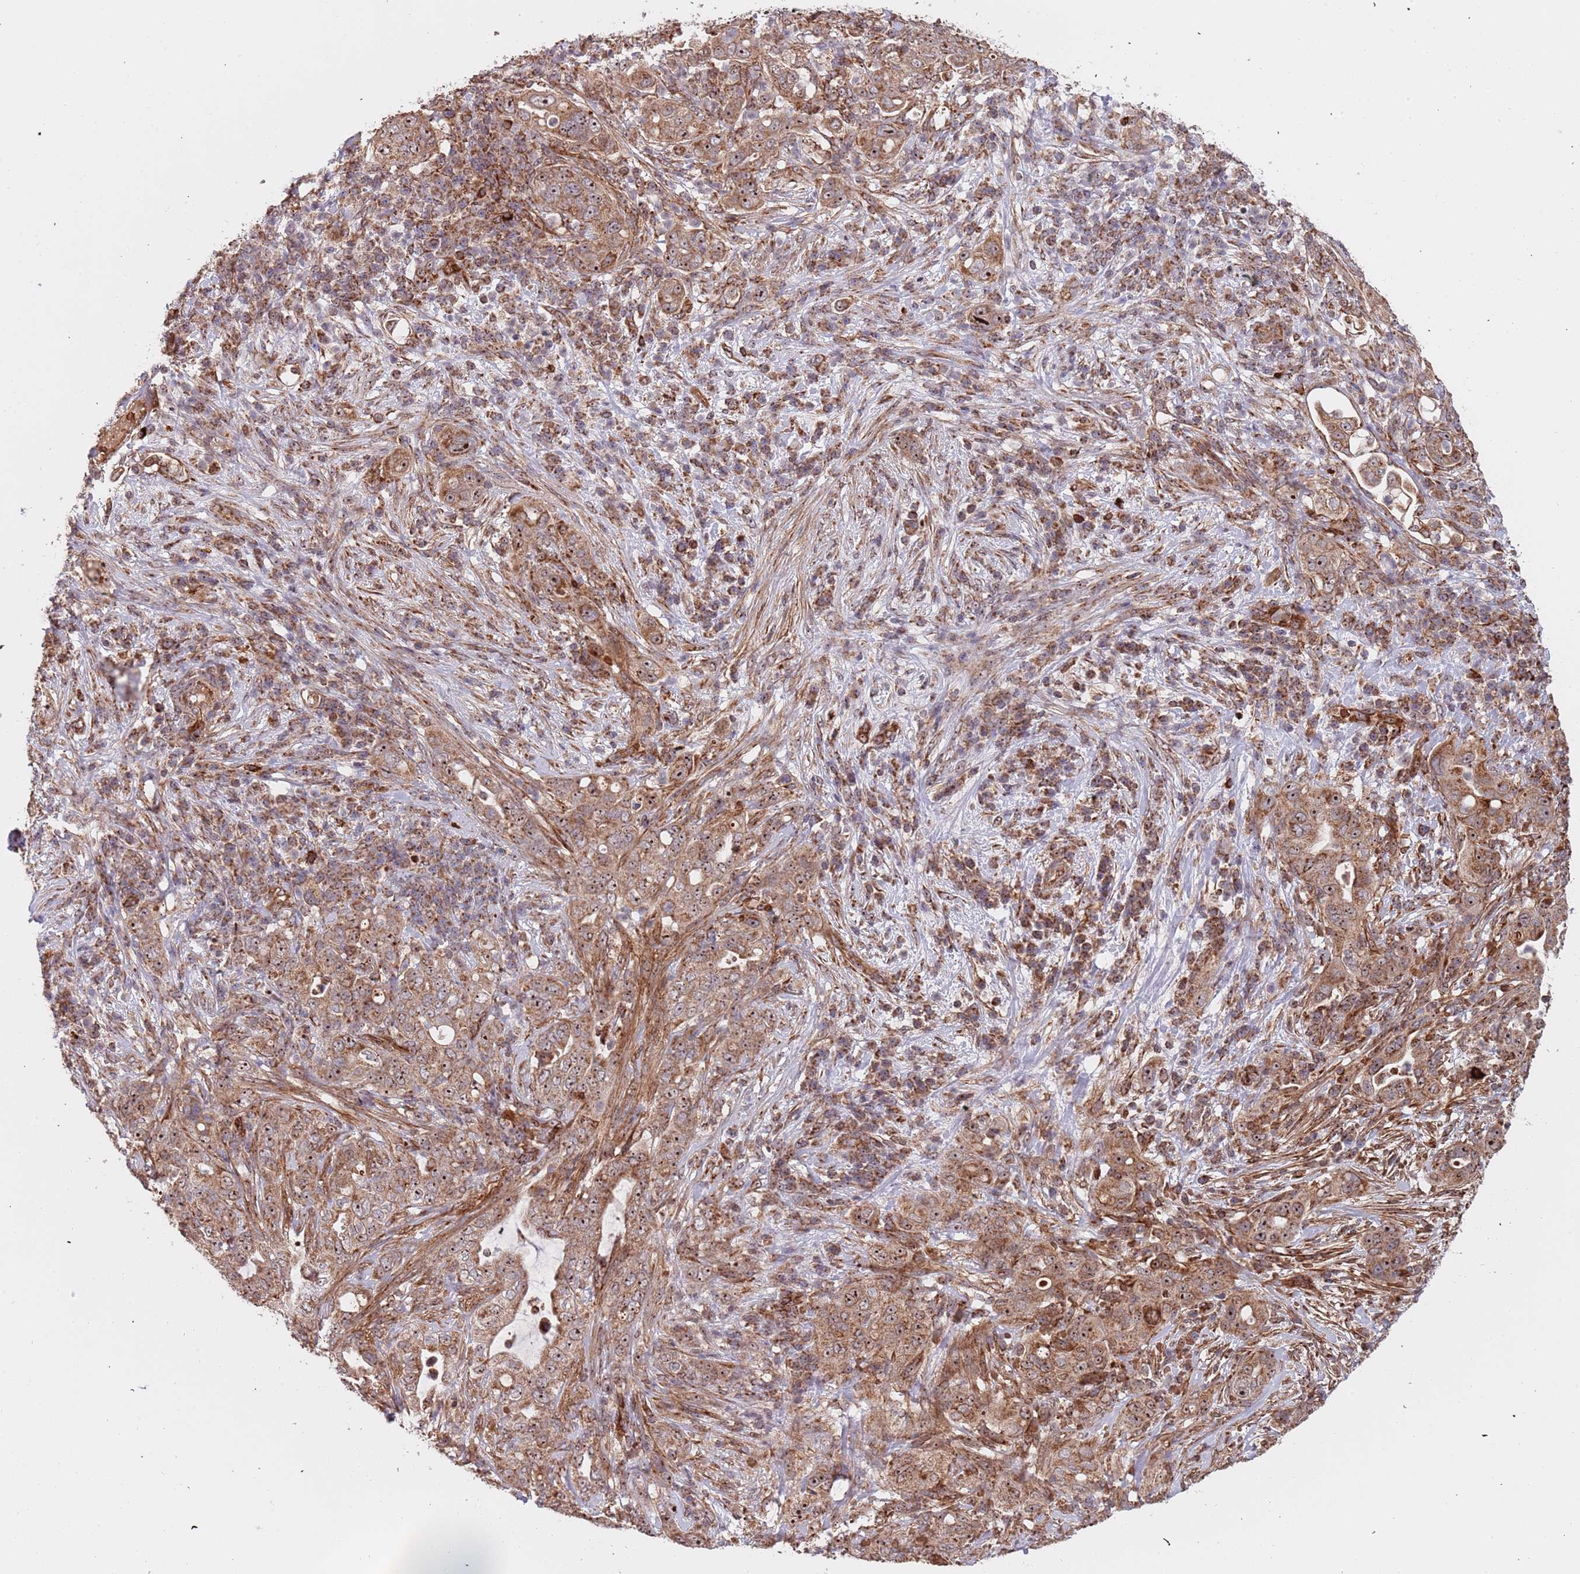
{"staining": {"intensity": "moderate", "quantity": ">75%", "location": "cytoplasmic/membranous,nuclear"}, "tissue": "pancreatic cancer", "cell_type": "Tumor cells", "image_type": "cancer", "snomed": [{"axis": "morphology", "description": "Normal tissue, NOS"}, {"axis": "morphology", "description": "Adenocarcinoma, NOS"}, {"axis": "topography", "description": "Lymph node"}, {"axis": "topography", "description": "Pancreas"}], "caption": "High-magnification brightfield microscopy of adenocarcinoma (pancreatic) stained with DAB (3,3'-diaminobenzidine) (brown) and counterstained with hematoxylin (blue). tumor cells exhibit moderate cytoplasmic/membranous and nuclear expression is present in about>75% of cells.", "gene": "DCHS1", "patient": {"sex": "female", "age": 67}}